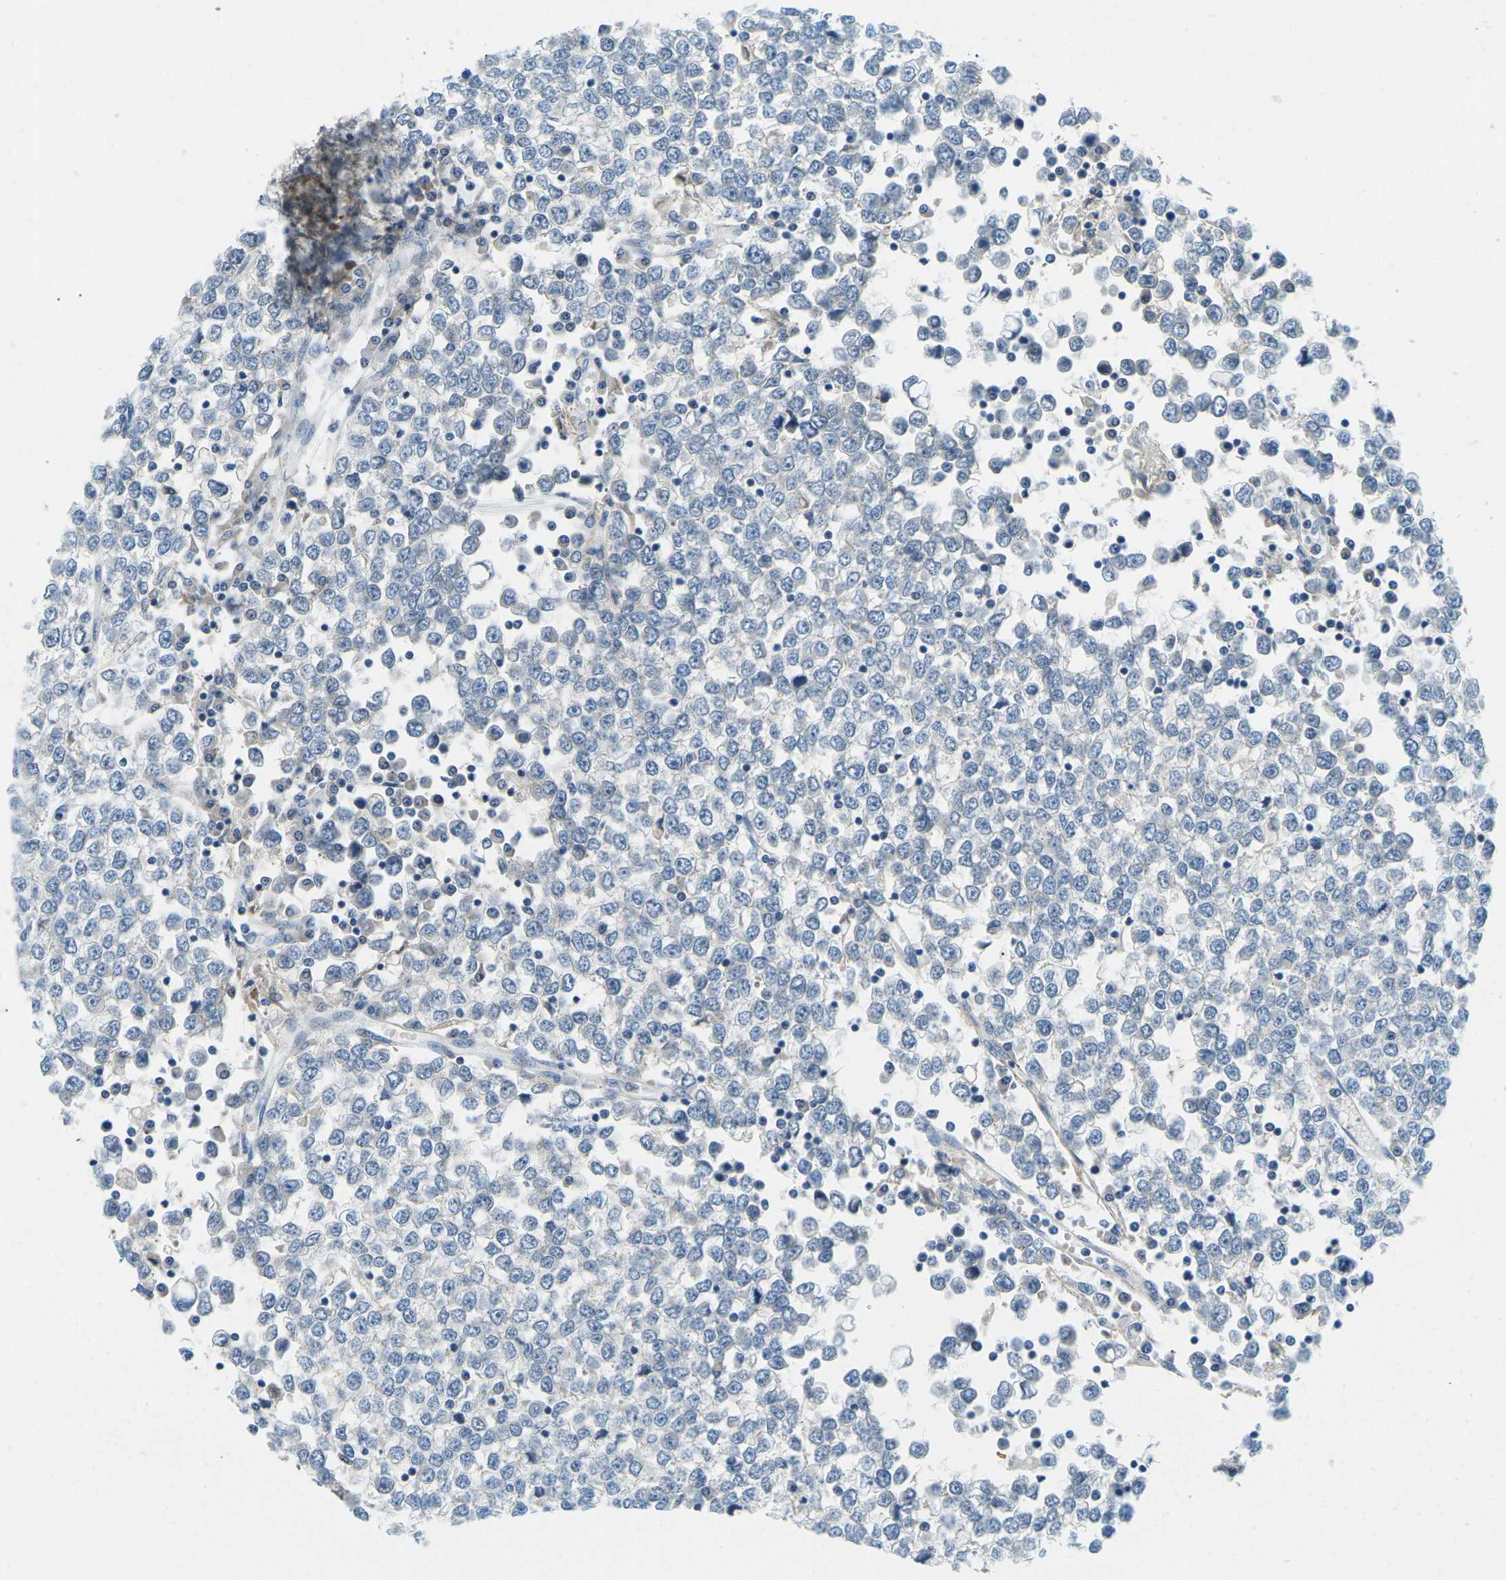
{"staining": {"intensity": "negative", "quantity": "none", "location": "none"}, "tissue": "testis cancer", "cell_type": "Tumor cells", "image_type": "cancer", "snomed": [{"axis": "morphology", "description": "Seminoma, NOS"}, {"axis": "topography", "description": "Testis"}], "caption": "Protein analysis of seminoma (testis) reveals no significant positivity in tumor cells.", "gene": "CFB", "patient": {"sex": "male", "age": 65}}